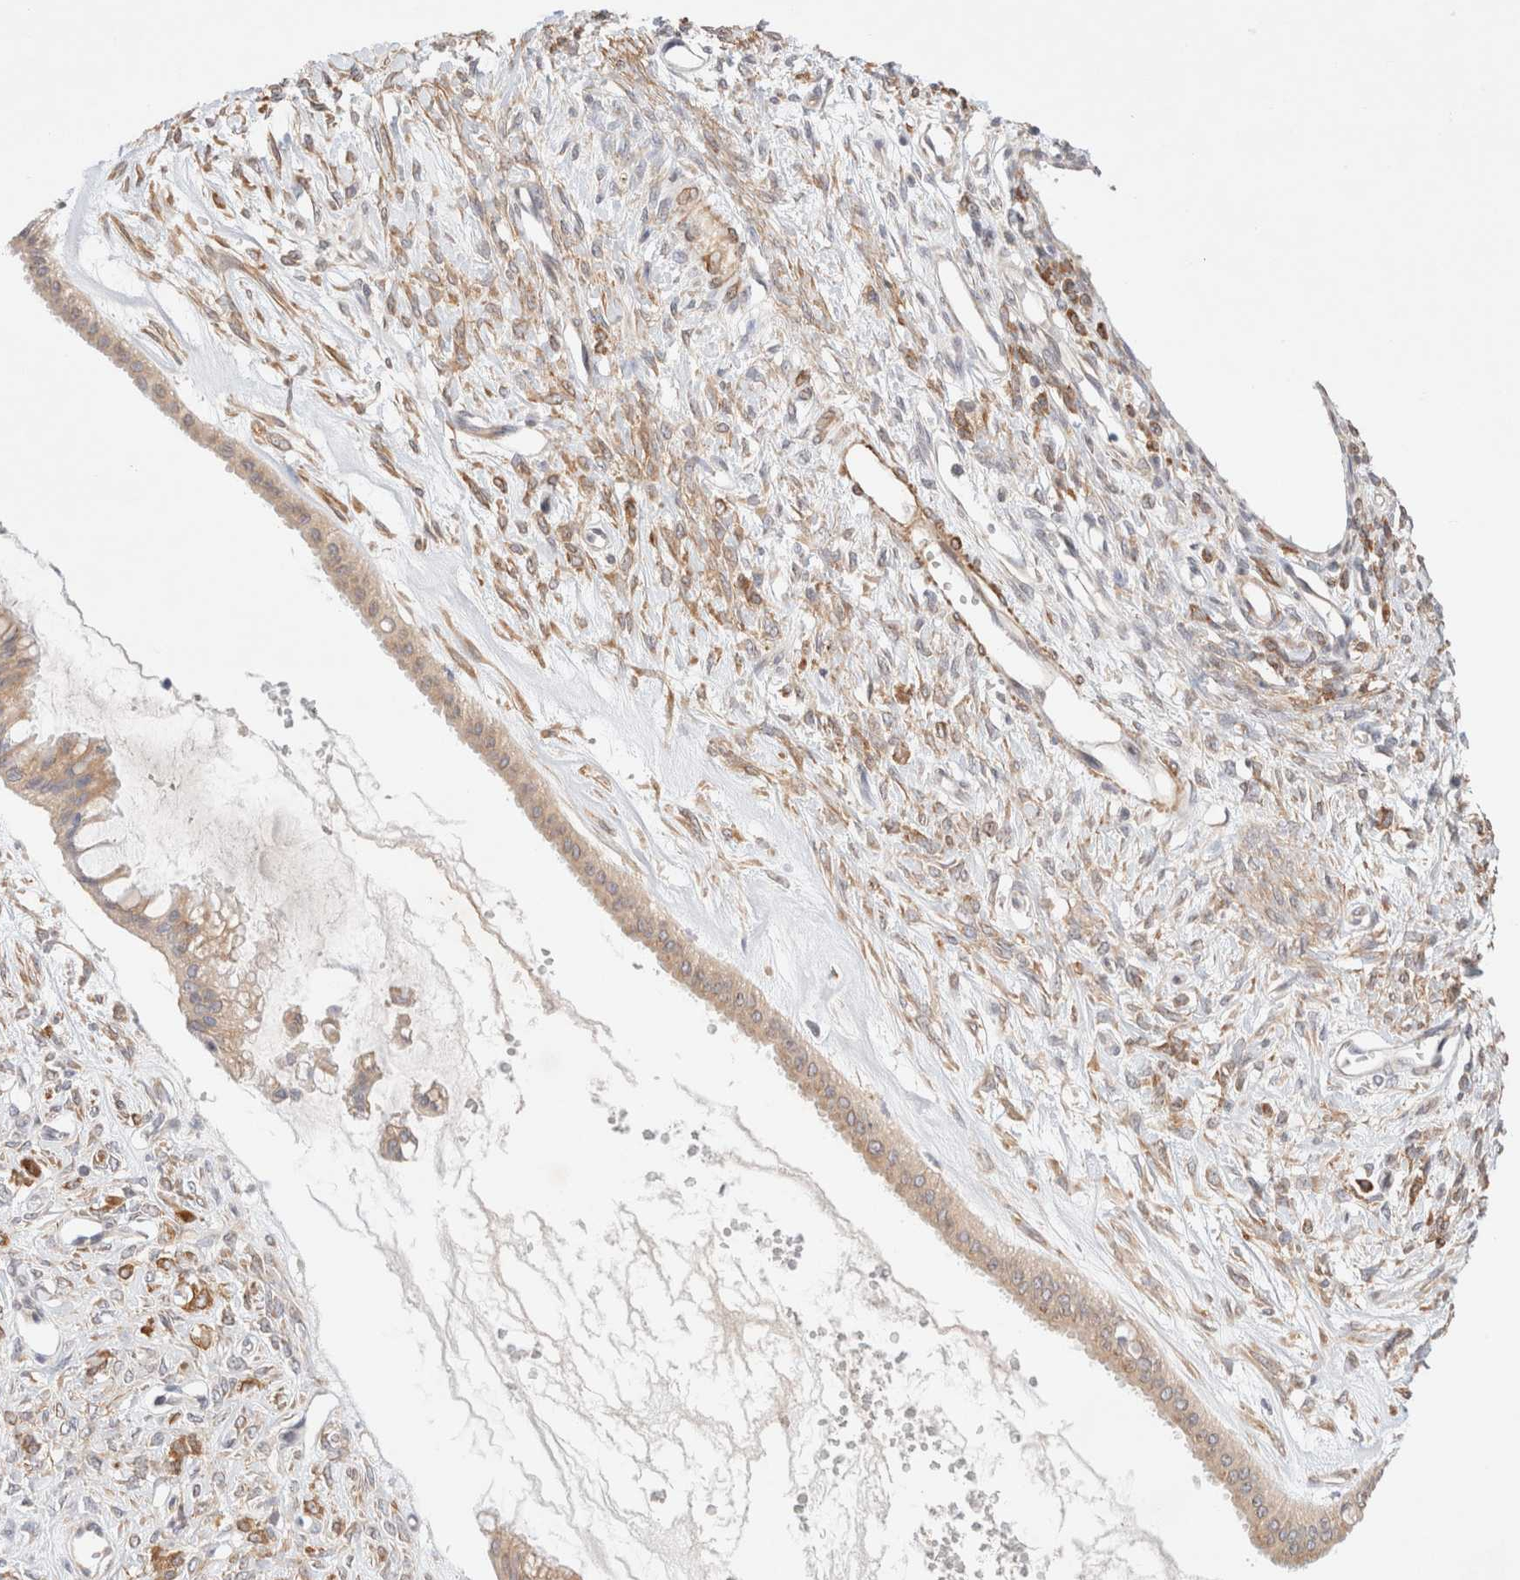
{"staining": {"intensity": "moderate", "quantity": ">75%", "location": "cytoplasmic/membranous"}, "tissue": "ovarian cancer", "cell_type": "Tumor cells", "image_type": "cancer", "snomed": [{"axis": "morphology", "description": "Cystadenocarcinoma, mucinous, NOS"}, {"axis": "topography", "description": "Ovary"}], "caption": "This image shows immunohistochemistry (IHC) staining of ovarian mucinous cystadenocarcinoma, with medium moderate cytoplasmic/membranous positivity in approximately >75% of tumor cells.", "gene": "RRP15", "patient": {"sex": "female", "age": 73}}